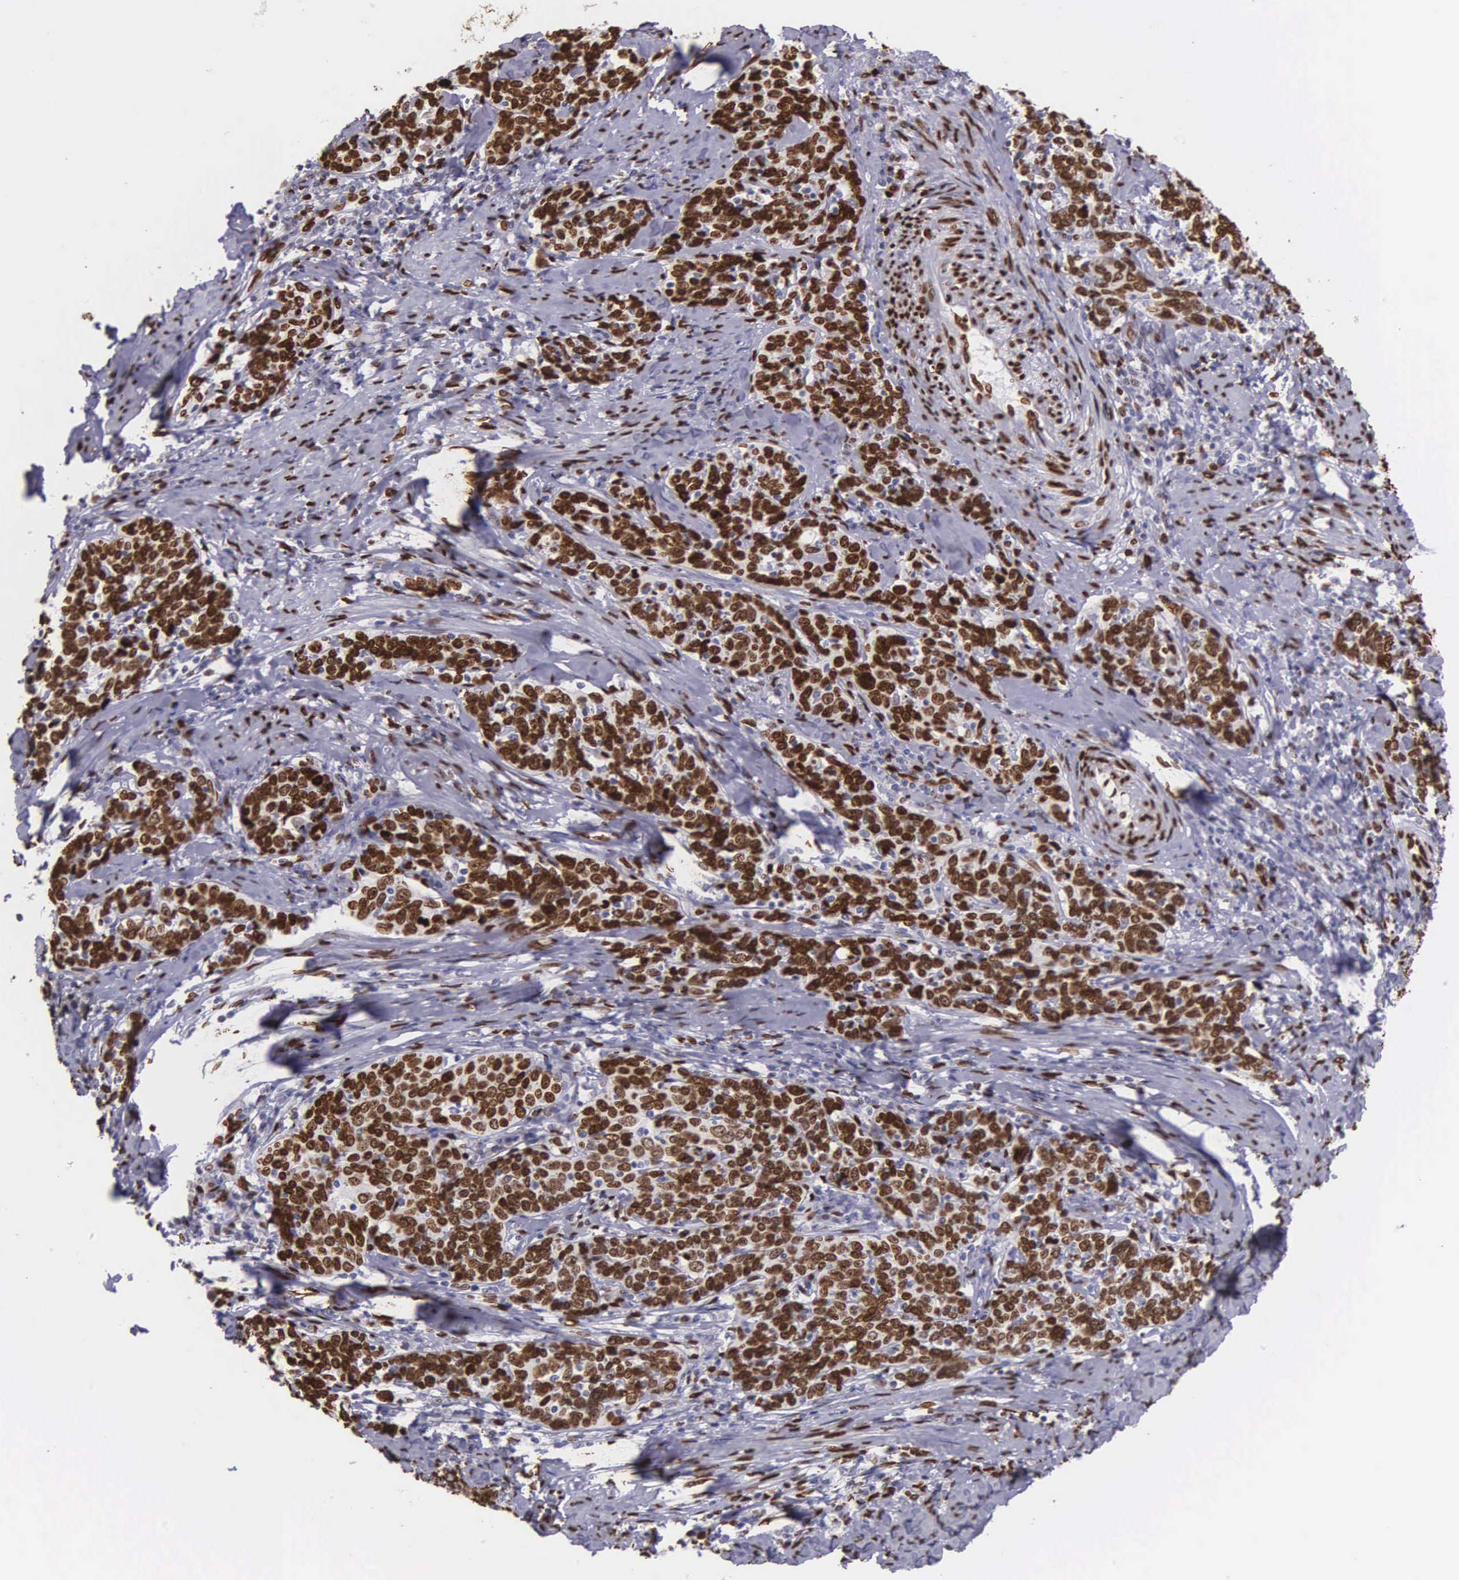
{"staining": {"intensity": "strong", "quantity": ">75%", "location": "nuclear"}, "tissue": "cervical cancer", "cell_type": "Tumor cells", "image_type": "cancer", "snomed": [{"axis": "morphology", "description": "Squamous cell carcinoma, NOS"}, {"axis": "topography", "description": "Cervix"}], "caption": "Cervical cancer tissue exhibits strong nuclear positivity in approximately >75% of tumor cells, visualized by immunohistochemistry. (brown staining indicates protein expression, while blue staining denotes nuclei).", "gene": "H1-0", "patient": {"sex": "female", "age": 41}}